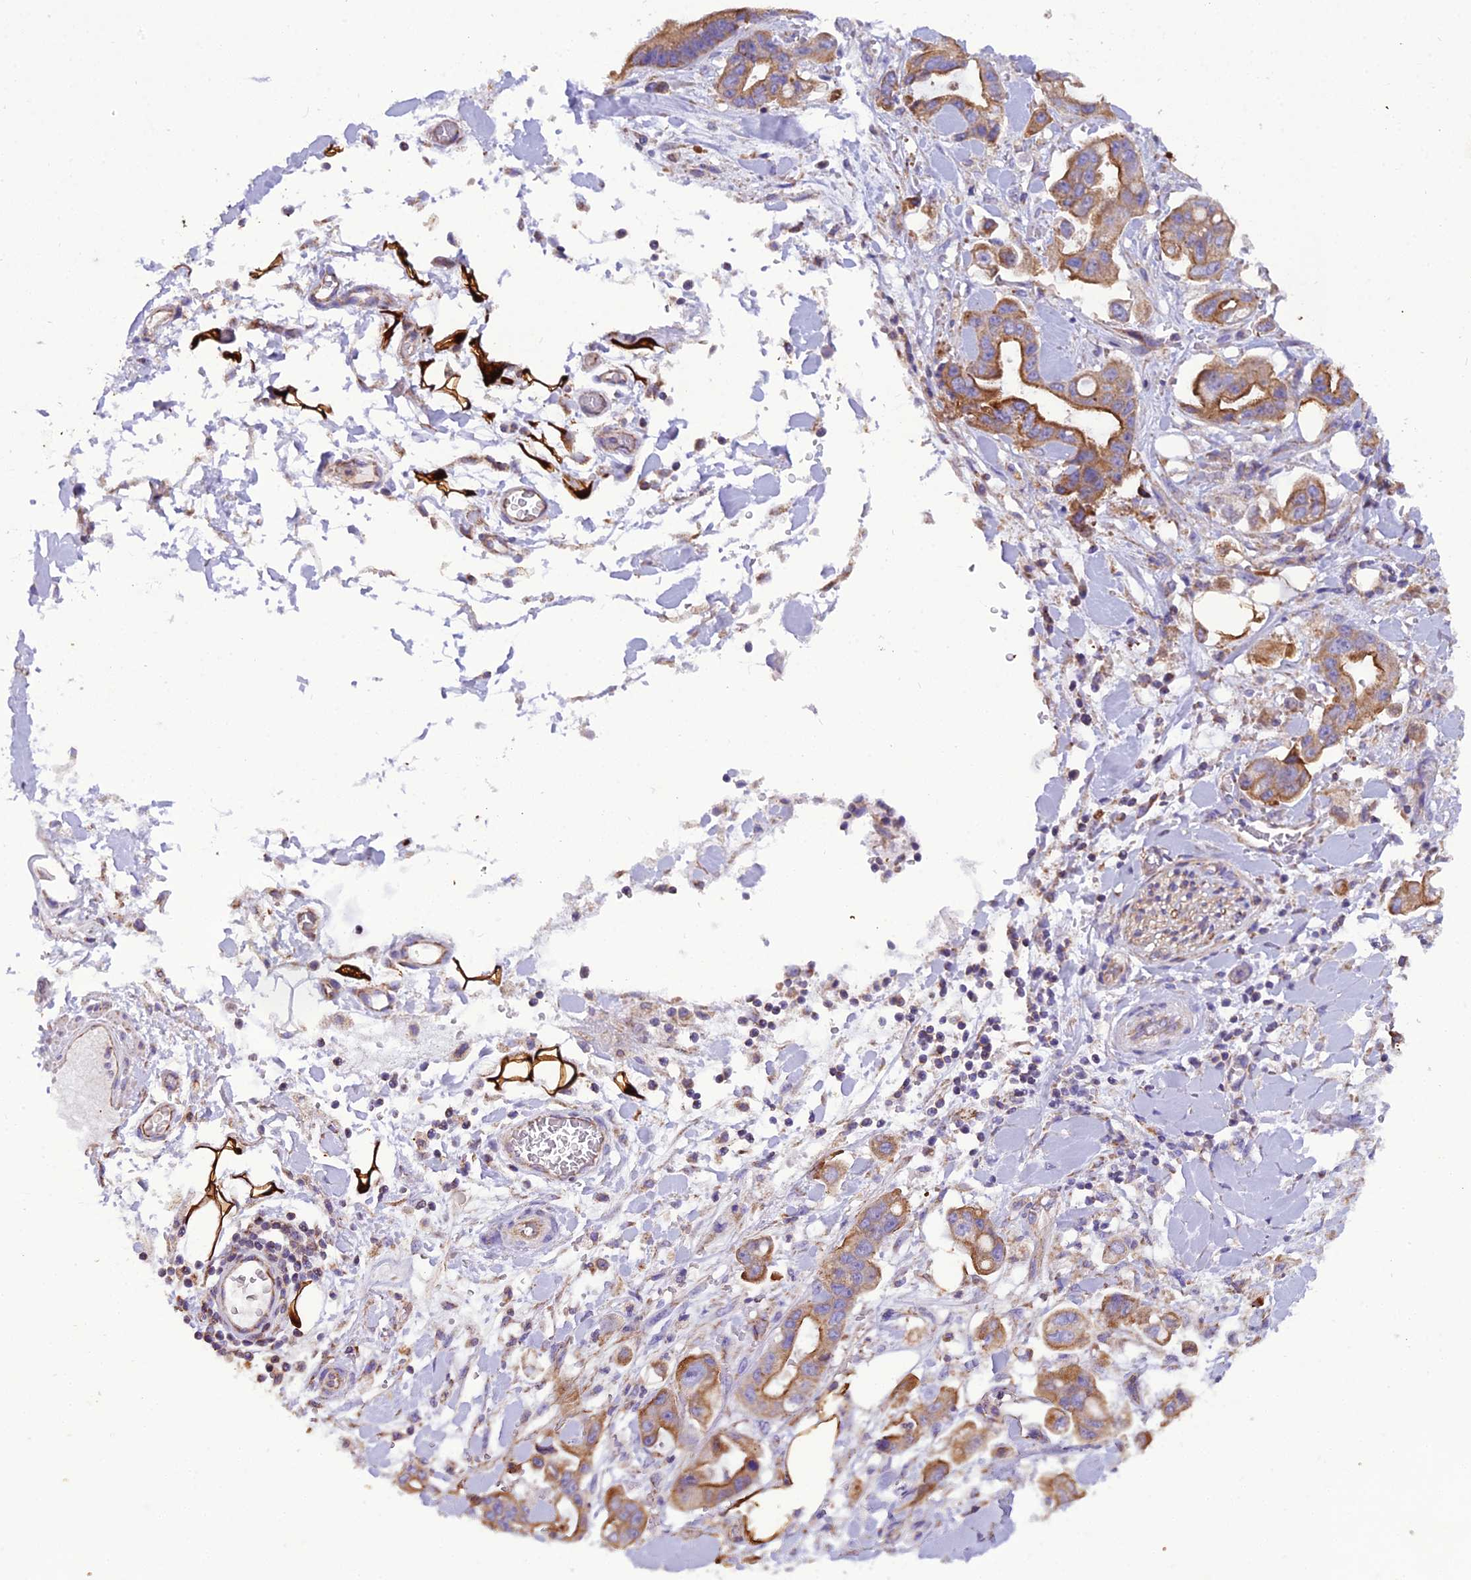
{"staining": {"intensity": "moderate", "quantity": ">75%", "location": "cytoplasmic/membranous"}, "tissue": "stomach cancer", "cell_type": "Tumor cells", "image_type": "cancer", "snomed": [{"axis": "morphology", "description": "Adenocarcinoma, NOS"}, {"axis": "topography", "description": "Stomach"}], "caption": "Protein staining shows moderate cytoplasmic/membranous positivity in approximately >75% of tumor cells in stomach adenocarcinoma.", "gene": "GPD1", "patient": {"sex": "male", "age": 62}}